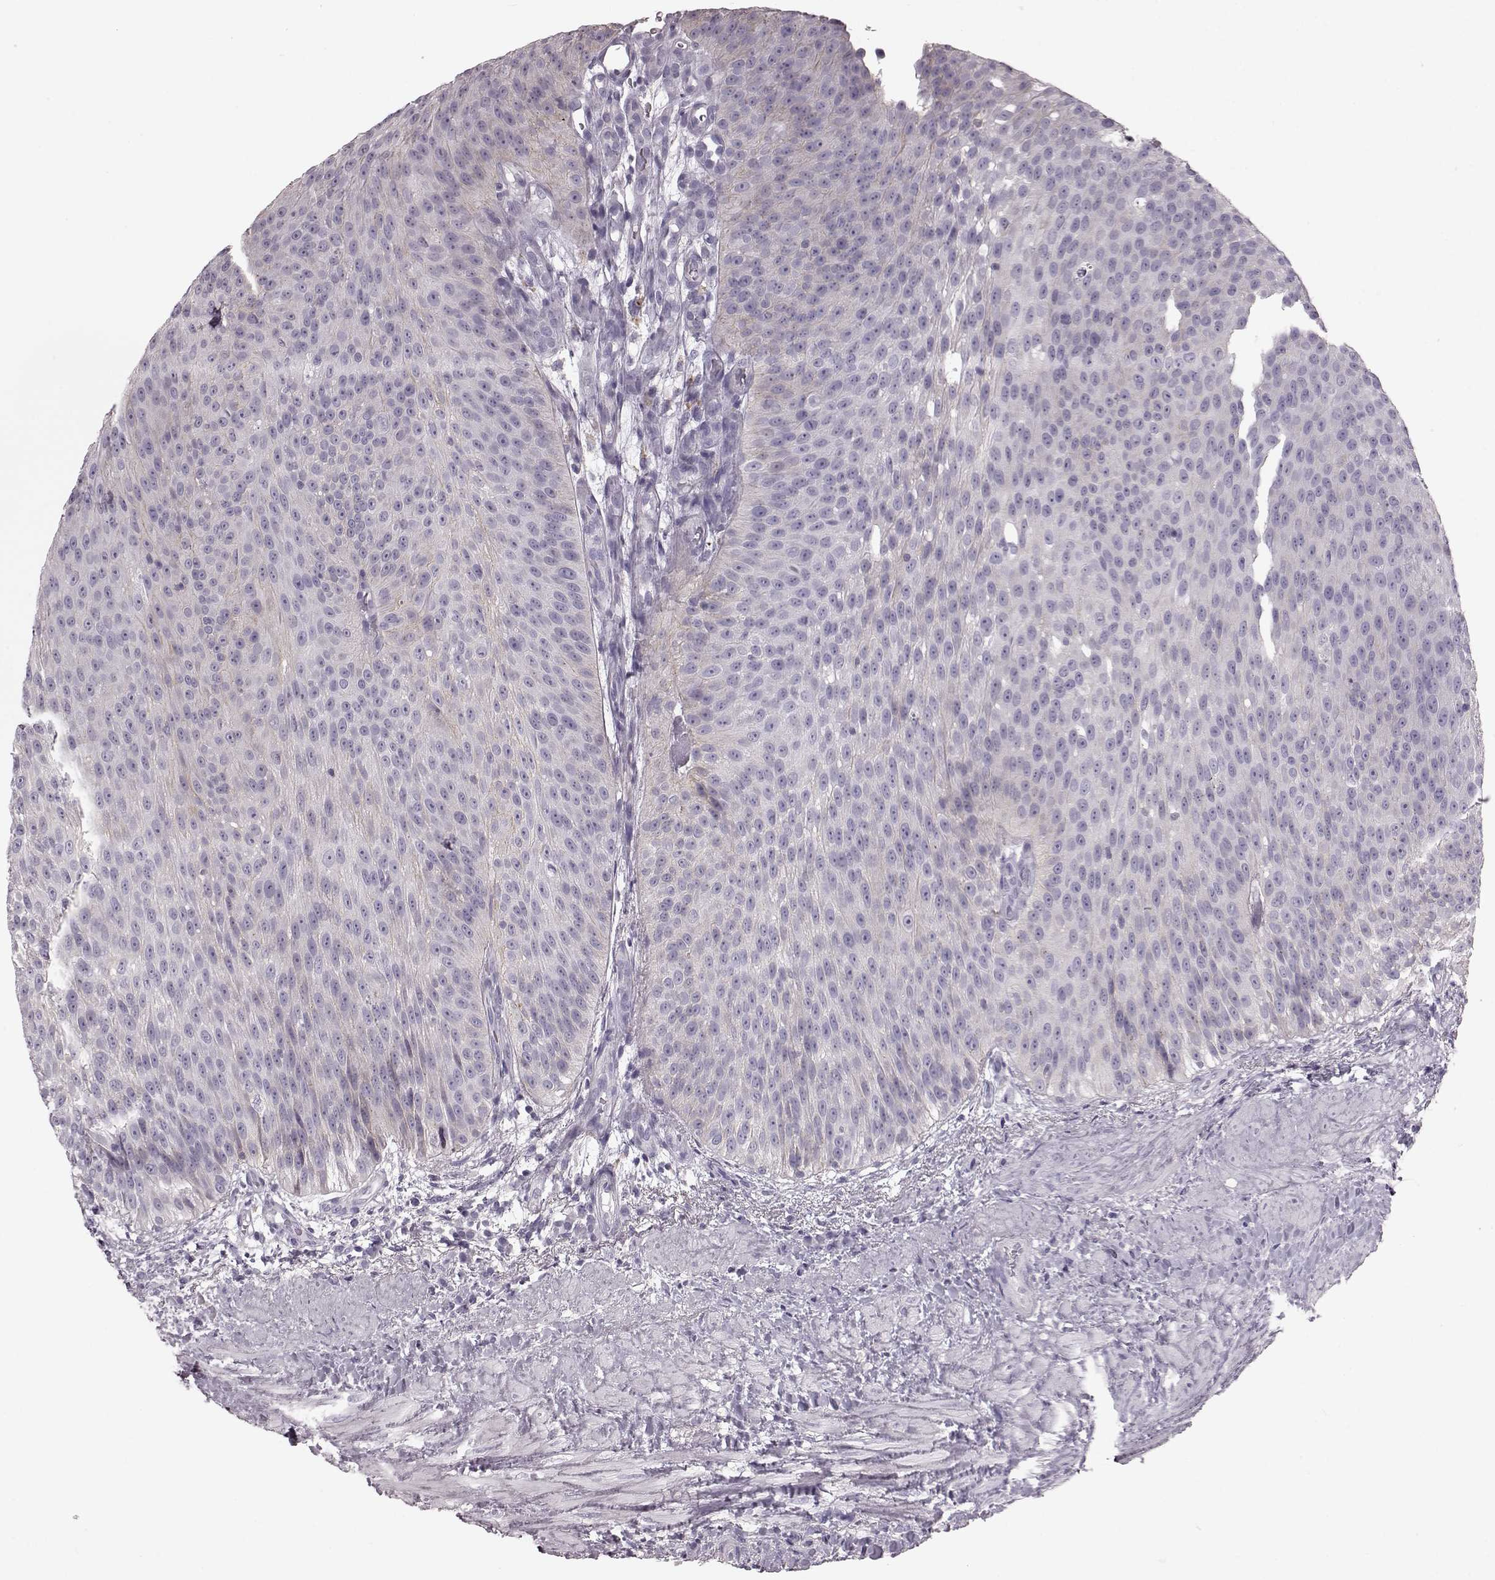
{"staining": {"intensity": "negative", "quantity": "none", "location": "none"}, "tissue": "urothelial cancer", "cell_type": "Tumor cells", "image_type": "cancer", "snomed": [{"axis": "morphology", "description": "Urothelial carcinoma, Low grade"}, {"axis": "topography", "description": "Urinary bladder"}], "caption": "Micrograph shows no protein expression in tumor cells of low-grade urothelial carcinoma tissue.", "gene": "CRYBA2", "patient": {"sex": "male", "age": 78}}